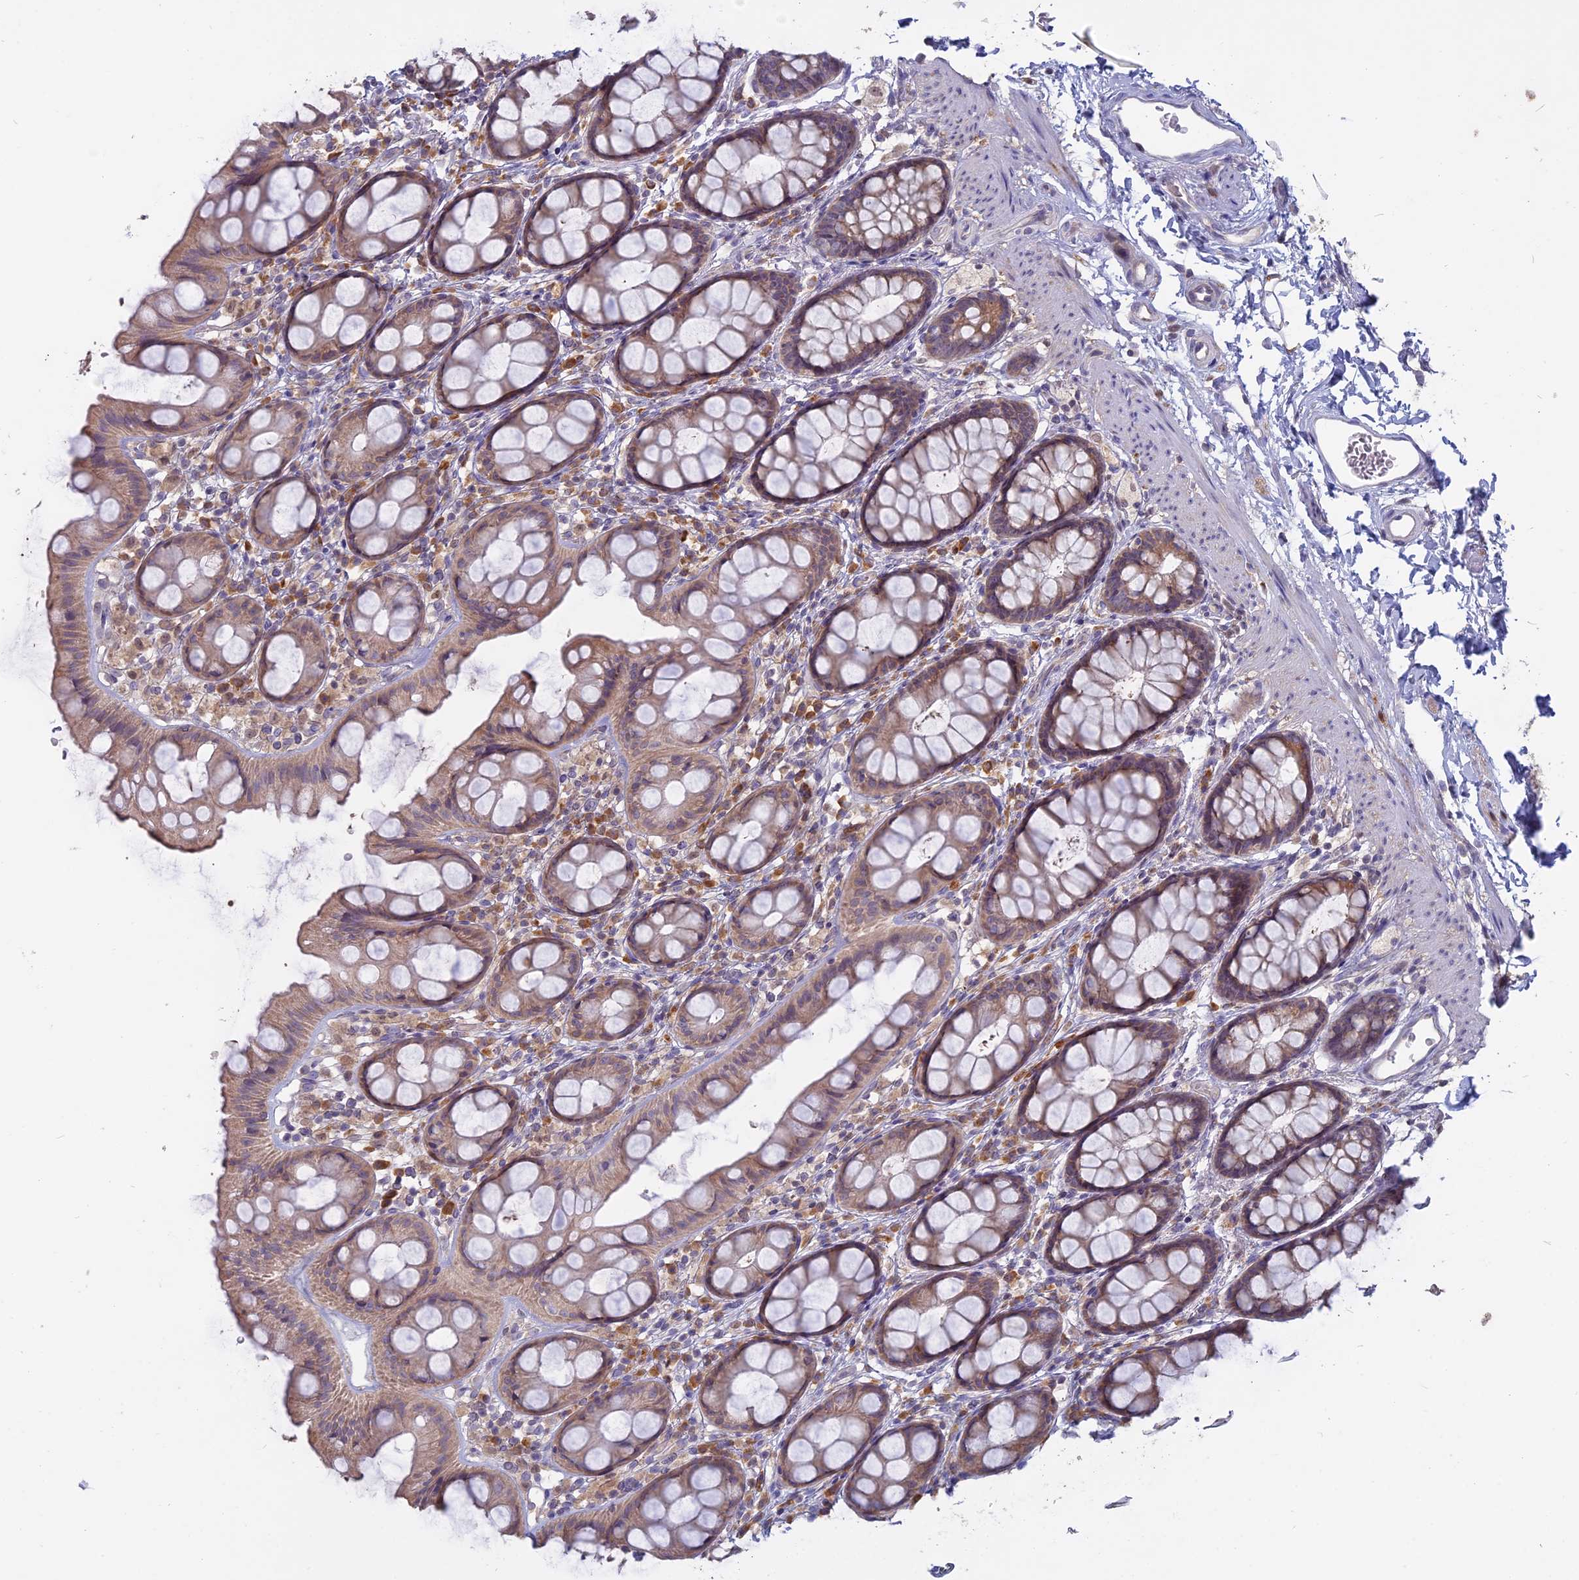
{"staining": {"intensity": "moderate", "quantity": ">75%", "location": "cytoplasmic/membranous"}, "tissue": "rectum", "cell_type": "Glandular cells", "image_type": "normal", "snomed": [{"axis": "morphology", "description": "Normal tissue, NOS"}, {"axis": "topography", "description": "Rectum"}], "caption": "IHC staining of normal rectum, which shows medium levels of moderate cytoplasmic/membranous staining in about >75% of glandular cells indicating moderate cytoplasmic/membranous protein staining. The staining was performed using DAB (3,3'-diaminobenzidine) (brown) for protein detection and nuclei were counterstained in hematoxylin (blue).", "gene": "TMEM208", "patient": {"sex": "female", "age": 65}}